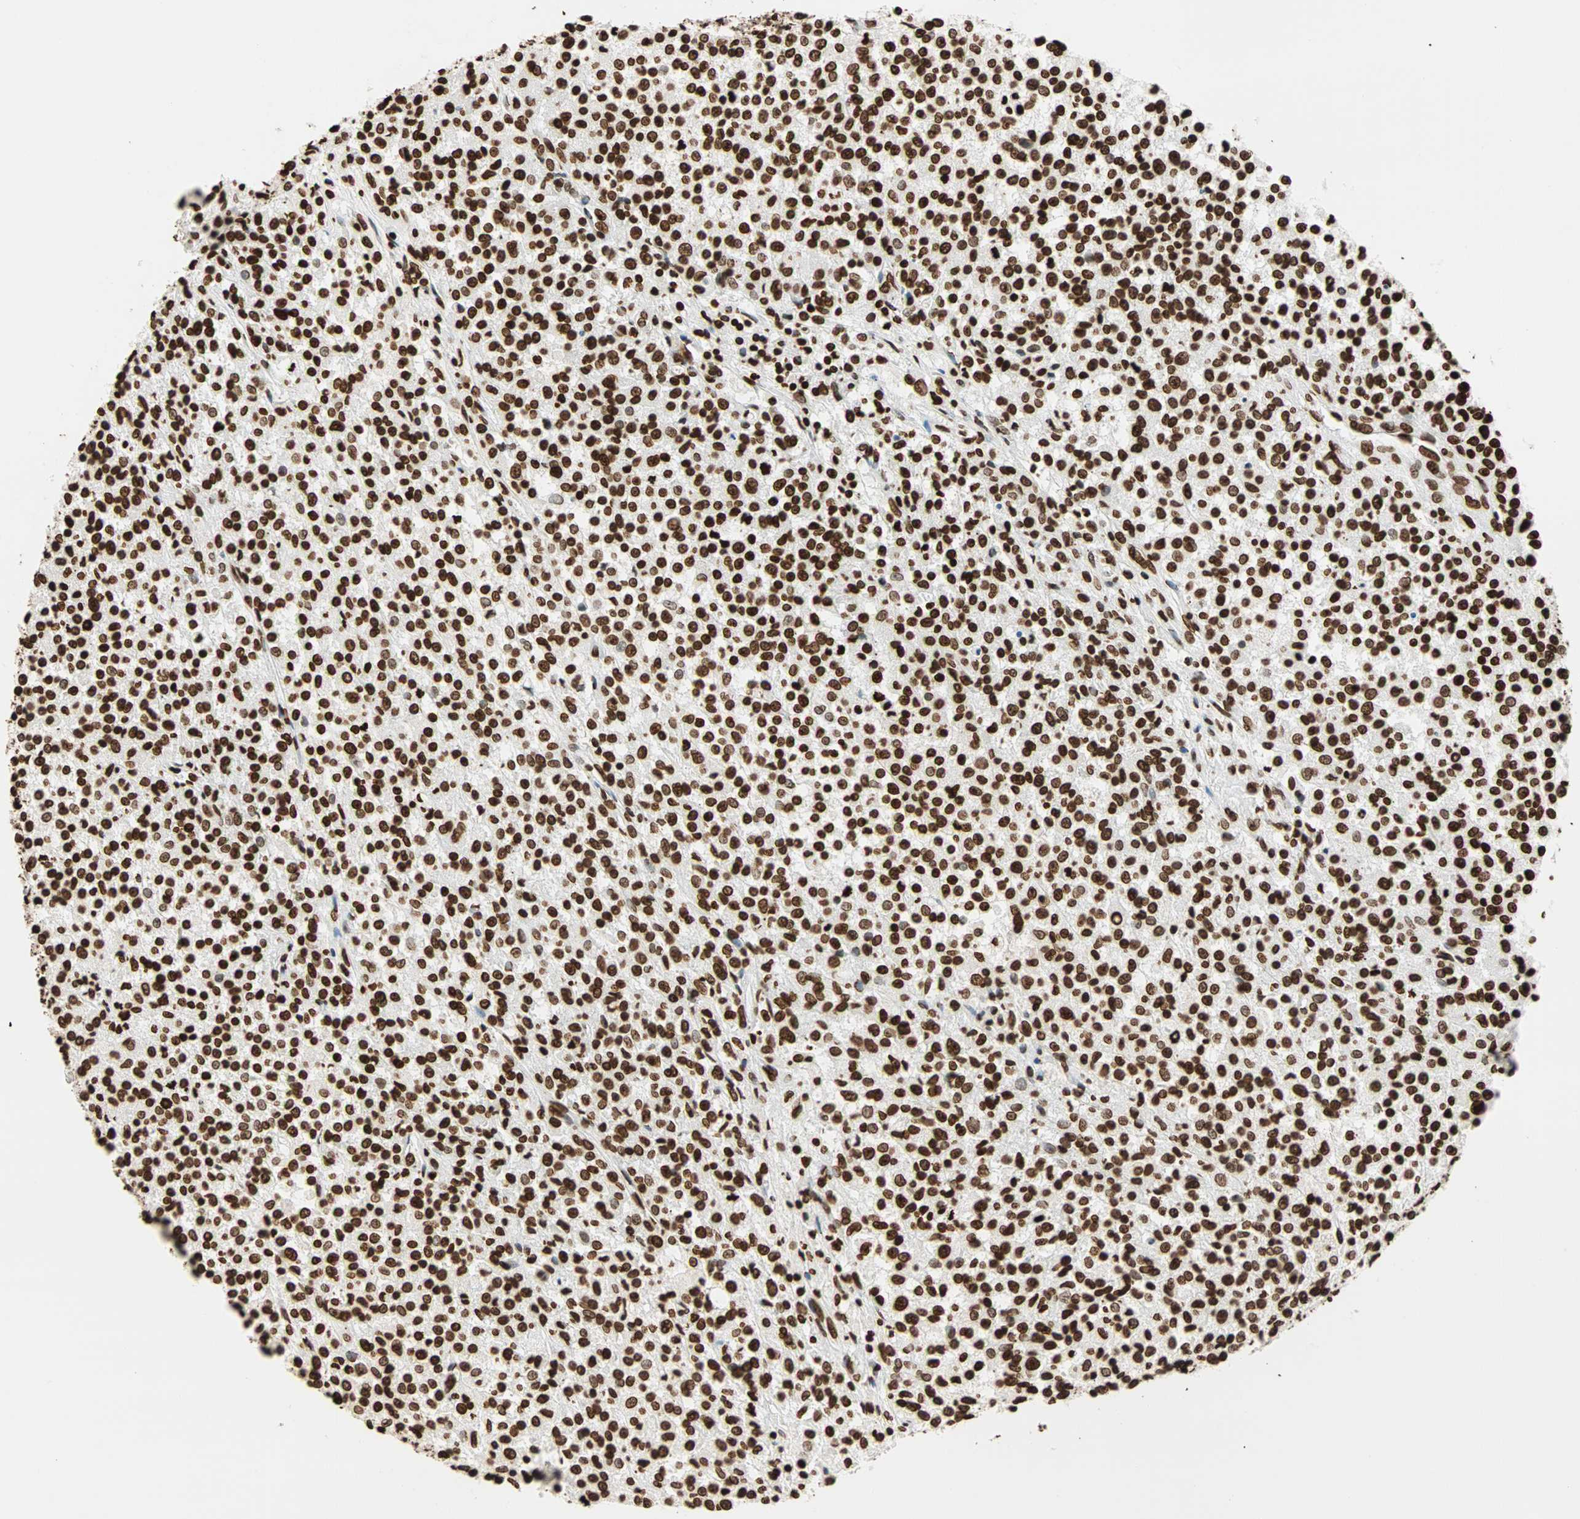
{"staining": {"intensity": "strong", "quantity": ">75%", "location": "nuclear"}, "tissue": "testis cancer", "cell_type": "Tumor cells", "image_type": "cancer", "snomed": [{"axis": "morphology", "description": "Seminoma, NOS"}, {"axis": "topography", "description": "Testis"}], "caption": "A high-resolution photomicrograph shows immunohistochemistry (IHC) staining of seminoma (testis), which shows strong nuclear staining in approximately >75% of tumor cells. (Brightfield microscopy of DAB IHC at high magnification).", "gene": "GLI2", "patient": {"sex": "male", "age": 59}}